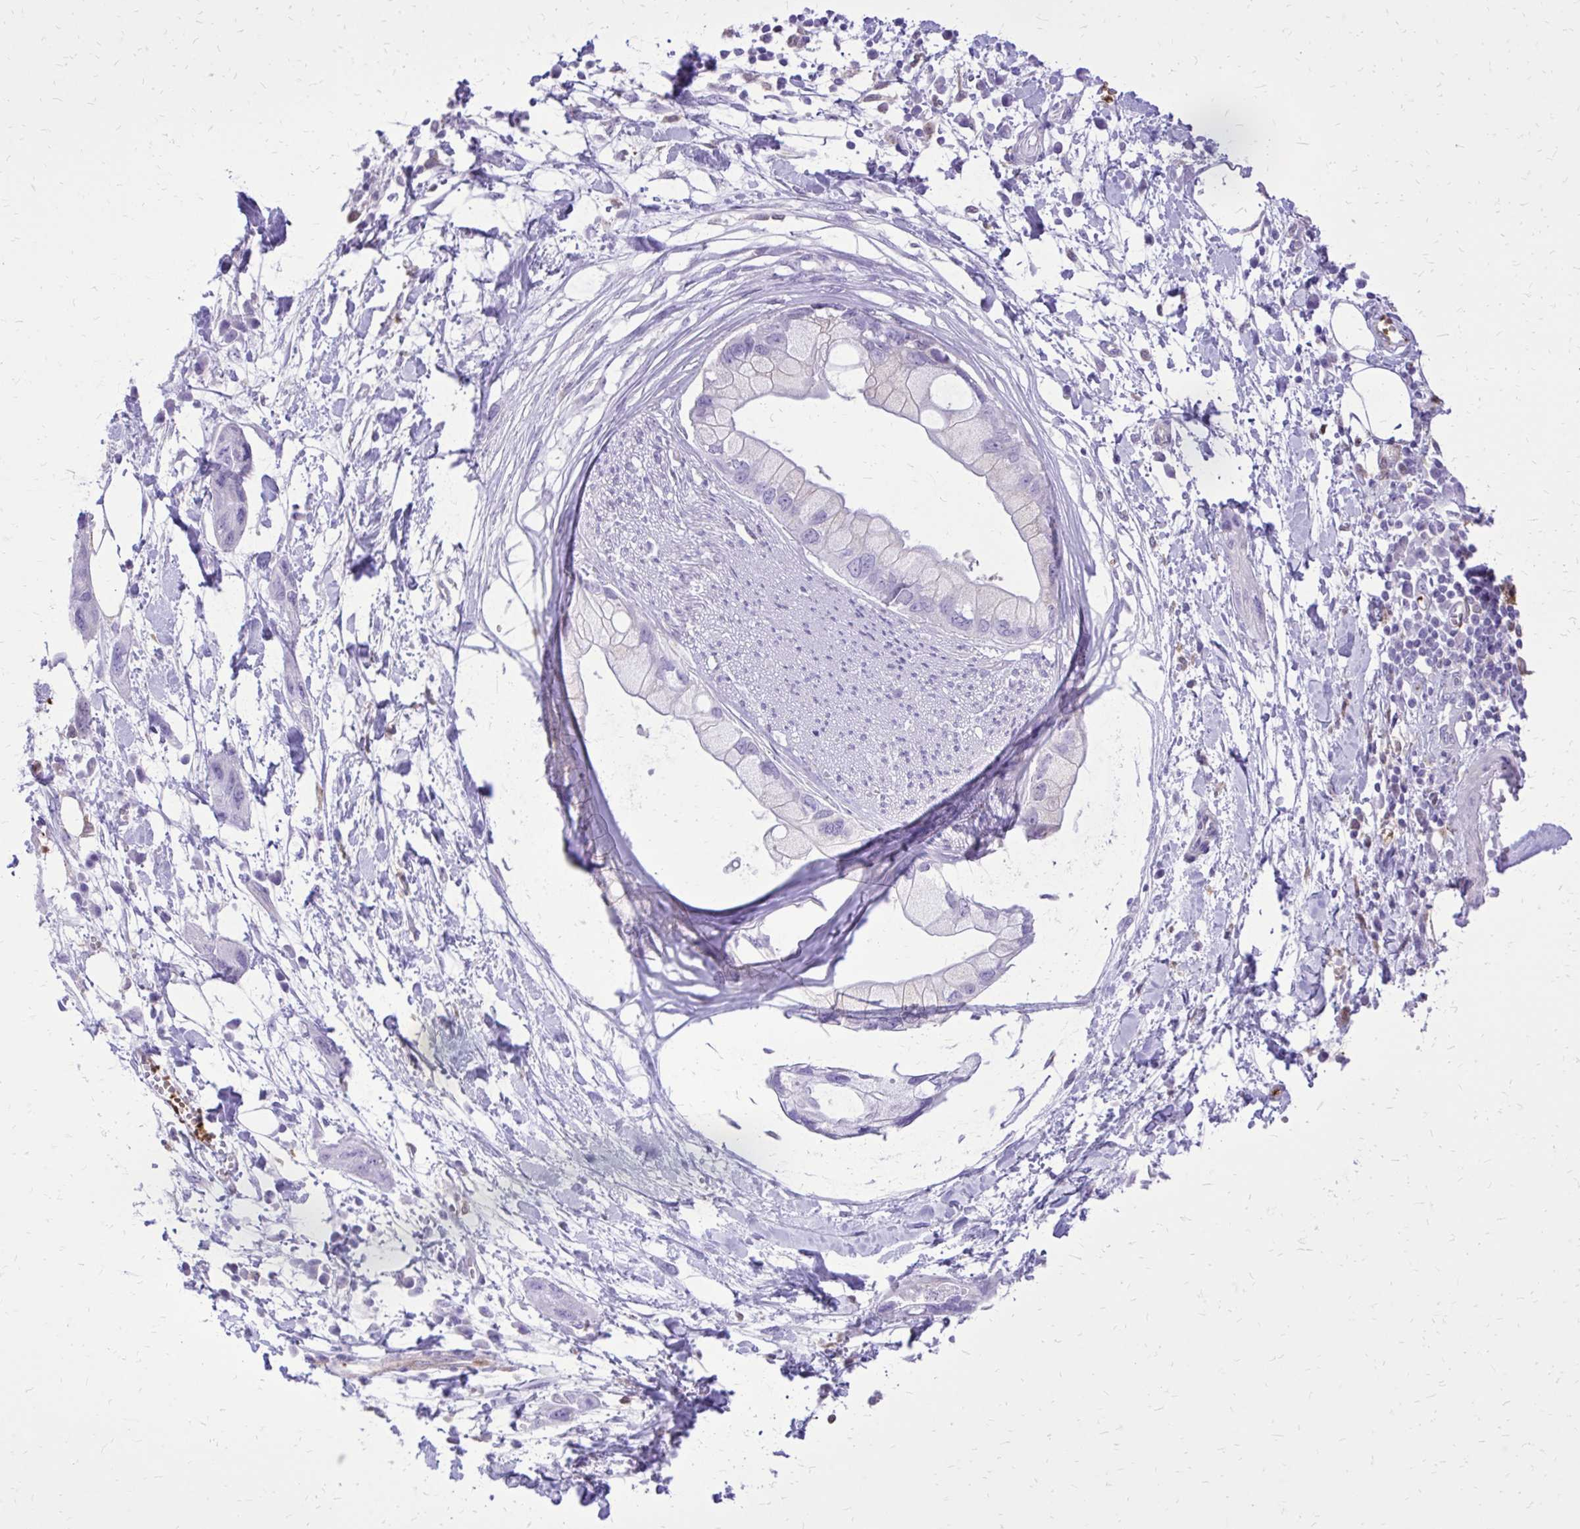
{"staining": {"intensity": "negative", "quantity": "none", "location": "none"}, "tissue": "pancreatic cancer", "cell_type": "Tumor cells", "image_type": "cancer", "snomed": [{"axis": "morphology", "description": "Adenocarcinoma, NOS"}, {"axis": "topography", "description": "Pancreas"}], "caption": "Tumor cells show no significant protein expression in pancreatic cancer (adenocarcinoma).", "gene": "CAT", "patient": {"sex": "female", "age": 73}}